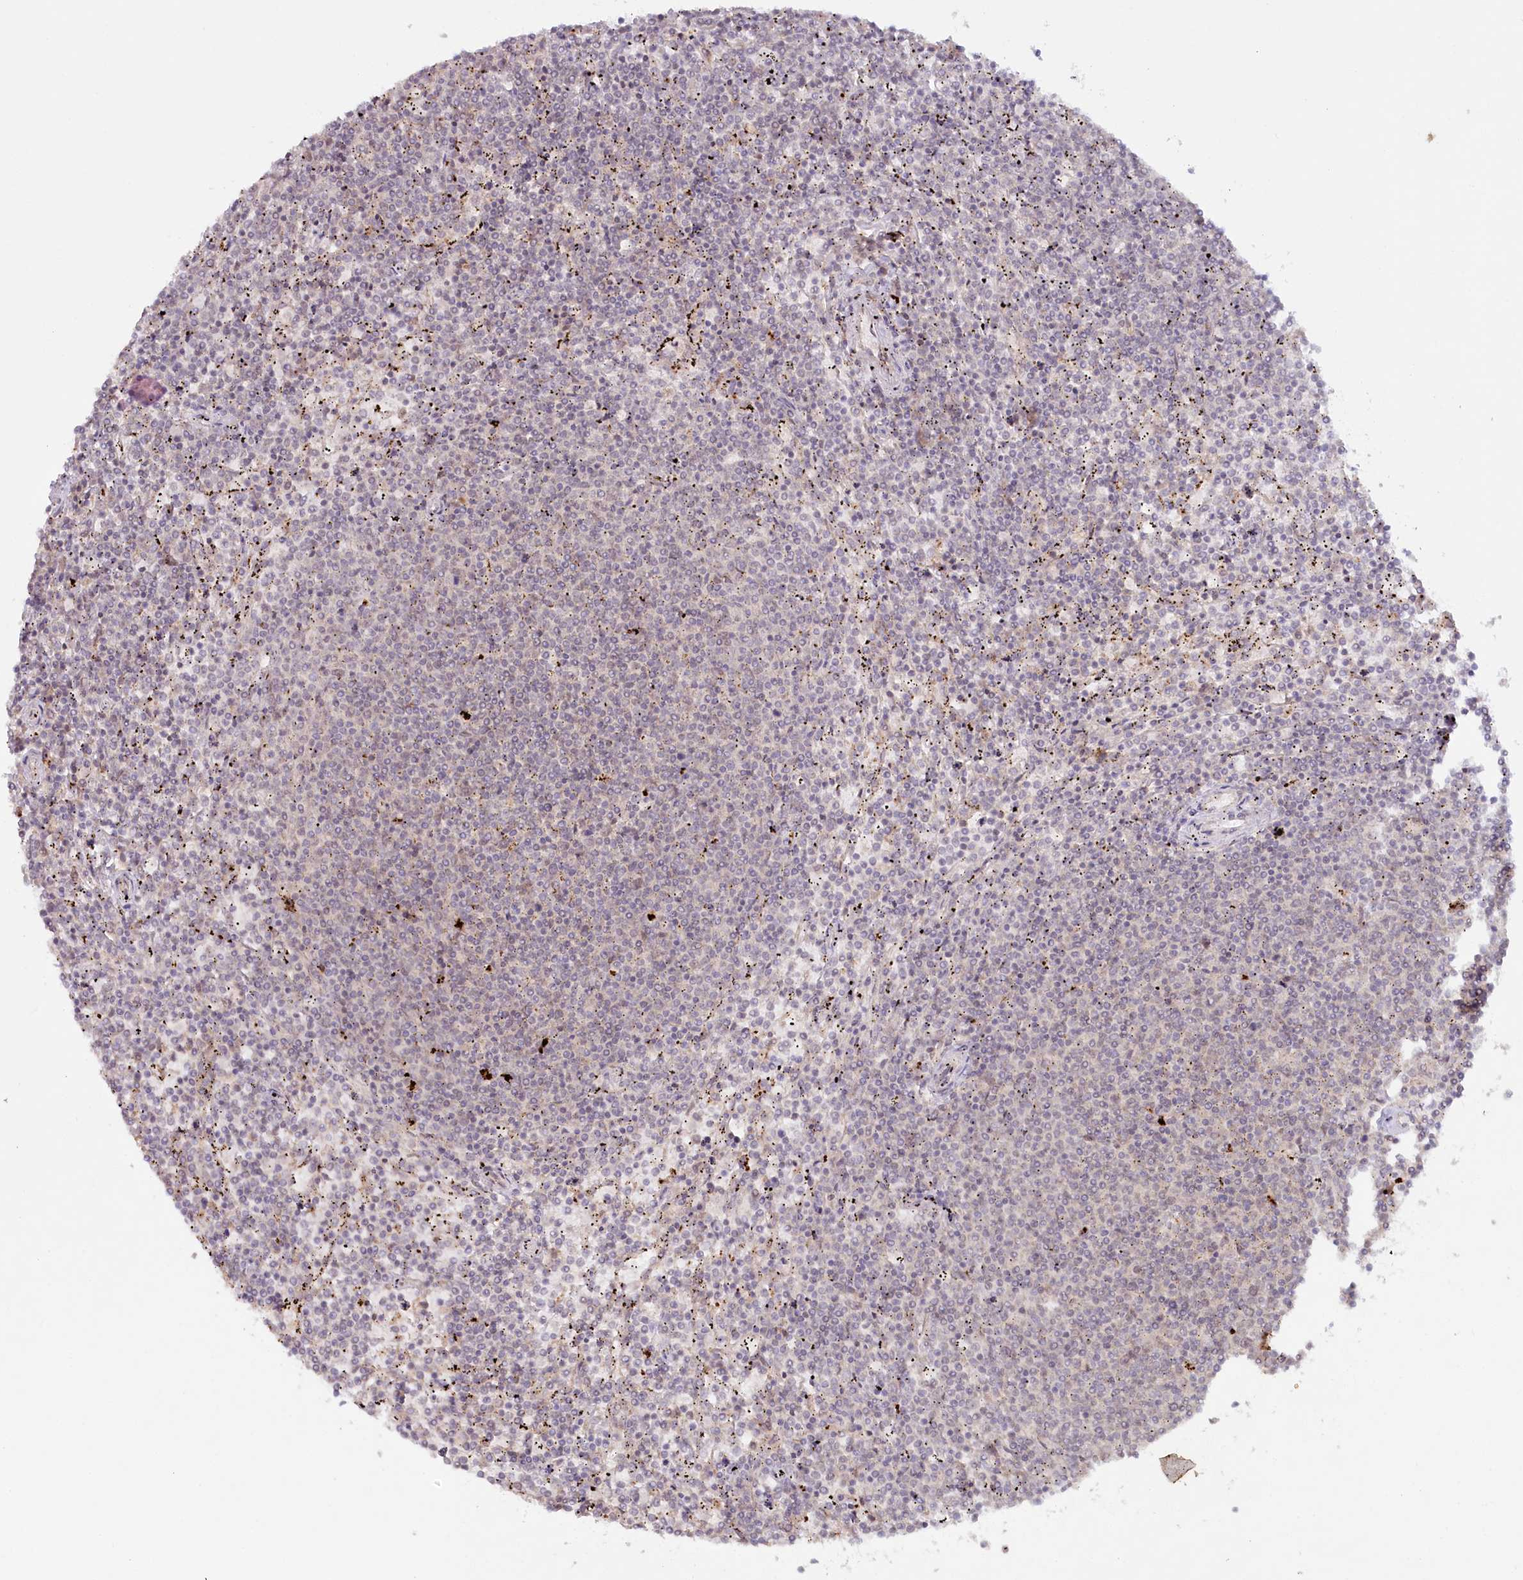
{"staining": {"intensity": "negative", "quantity": "none", "location": "none"}, "tissue": "lymphoma", "cell_type": "Tumor cells", "image_type": "cancer", "snomed": [{"axis": "morphology", "description": "Malignant lymphoma, non-Hodgkin's type, Low grade"}, {"axis": "topography", "description": "Spleen"}], "caption": "DAB (3,3'-diaminobenzidine) immunohistochemical staining of human malignant lymphoma, non-Hodgkin's type (low-grade) displays no significant staining in tumor cells.", "gene": "PSAPL1", "patient": {"sex": "female", "age": 50}}